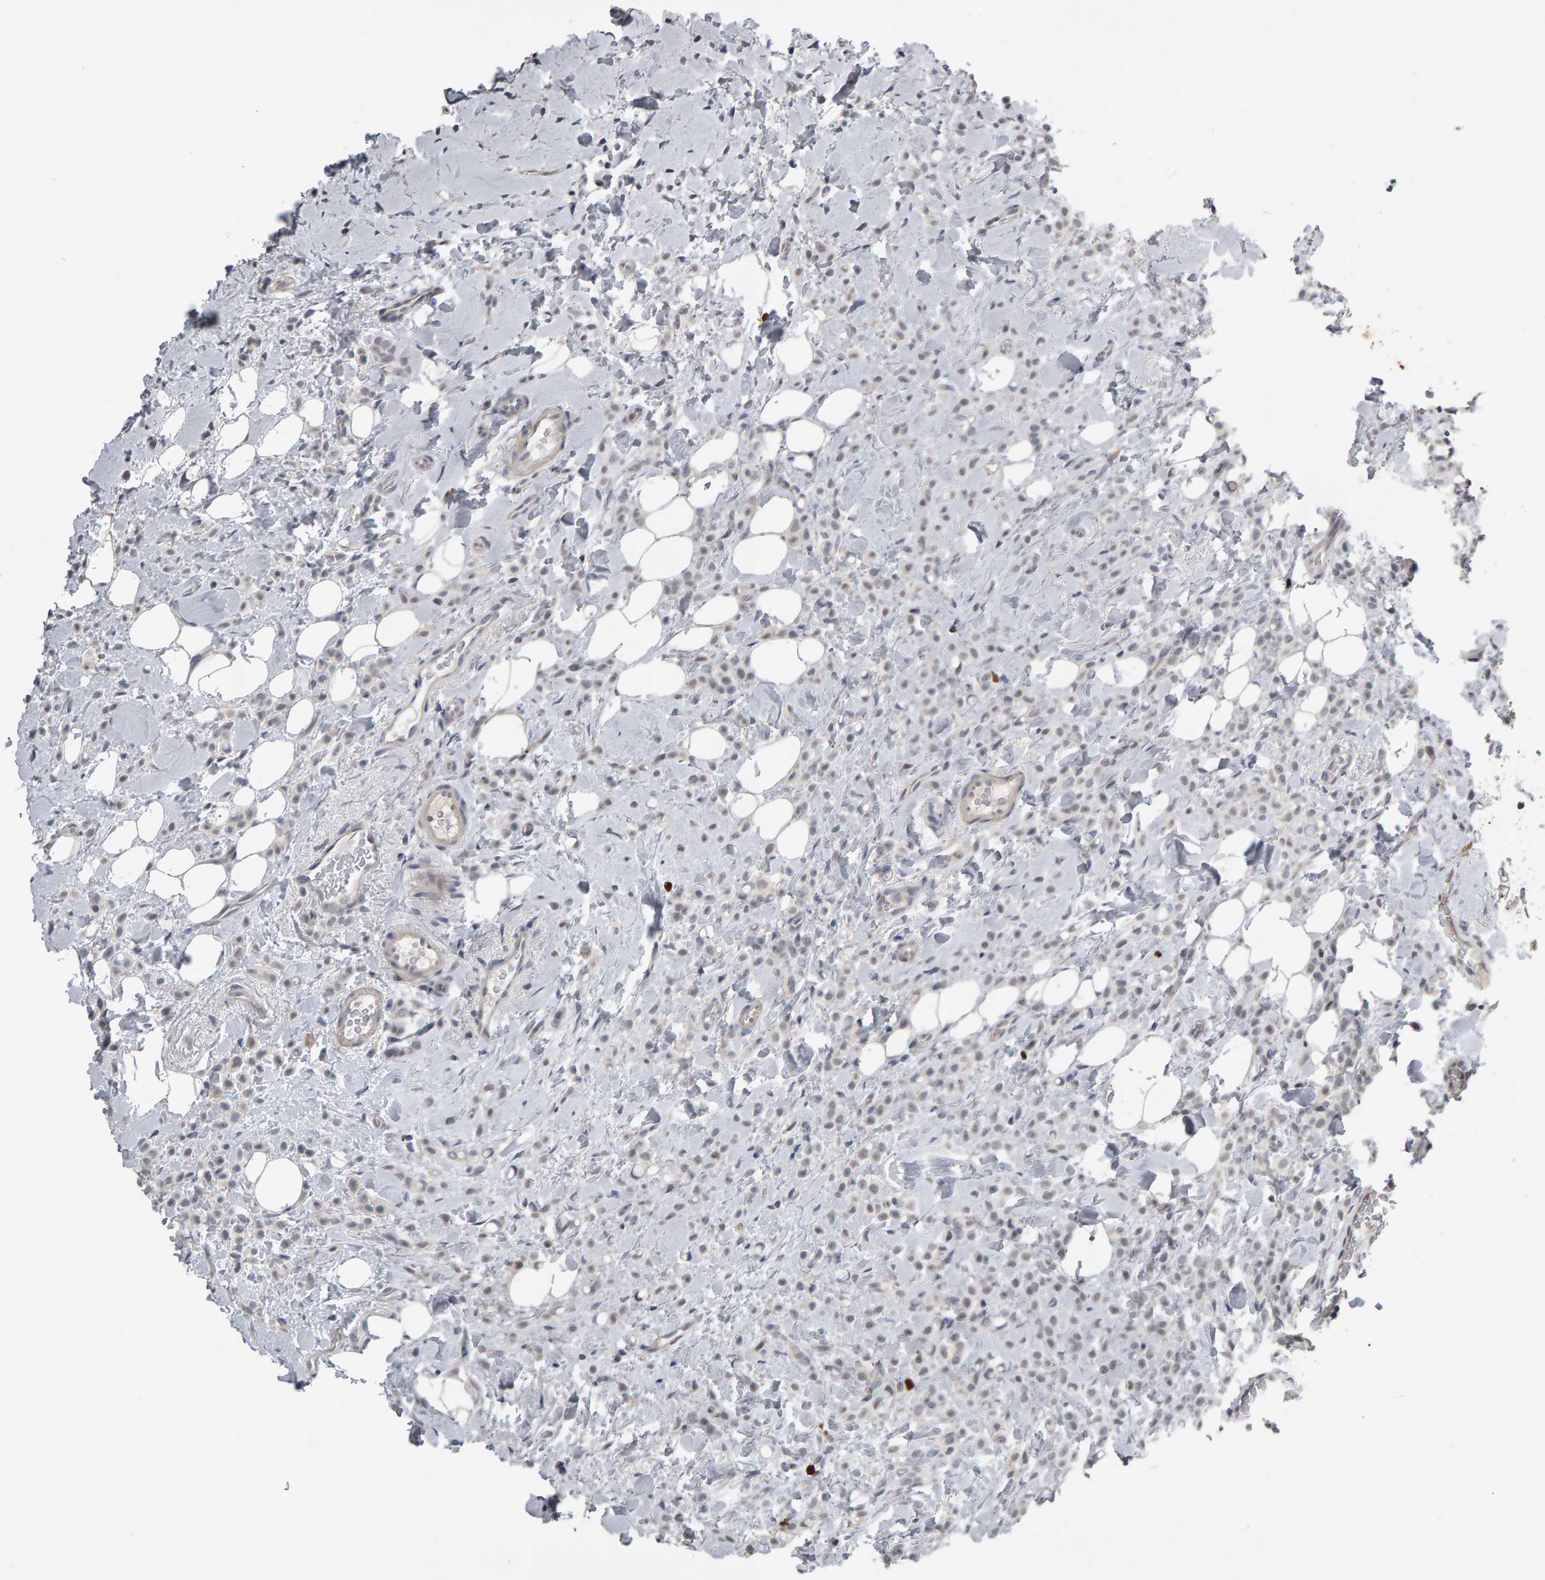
{"staining": {"intensity": "negative", "quantity": "none", "location": "none"}, "tissue": "breast cancer", "cell_type": "Tumor cells", "image_type": "cancer", "snomed": [{"axis": "morphology", "description": "Normal tissue, NOS"}, {"axis": "morphology", "description": "Lobular carcinoma"}, {"axis": "topography", "description": "Breast"}], "caption": "Tumor cells are negative for brown protein staining in breast cancer (lobular carcinoma).", "gene": "IPO8", "patient": {"sex": "female", "age": 50}}